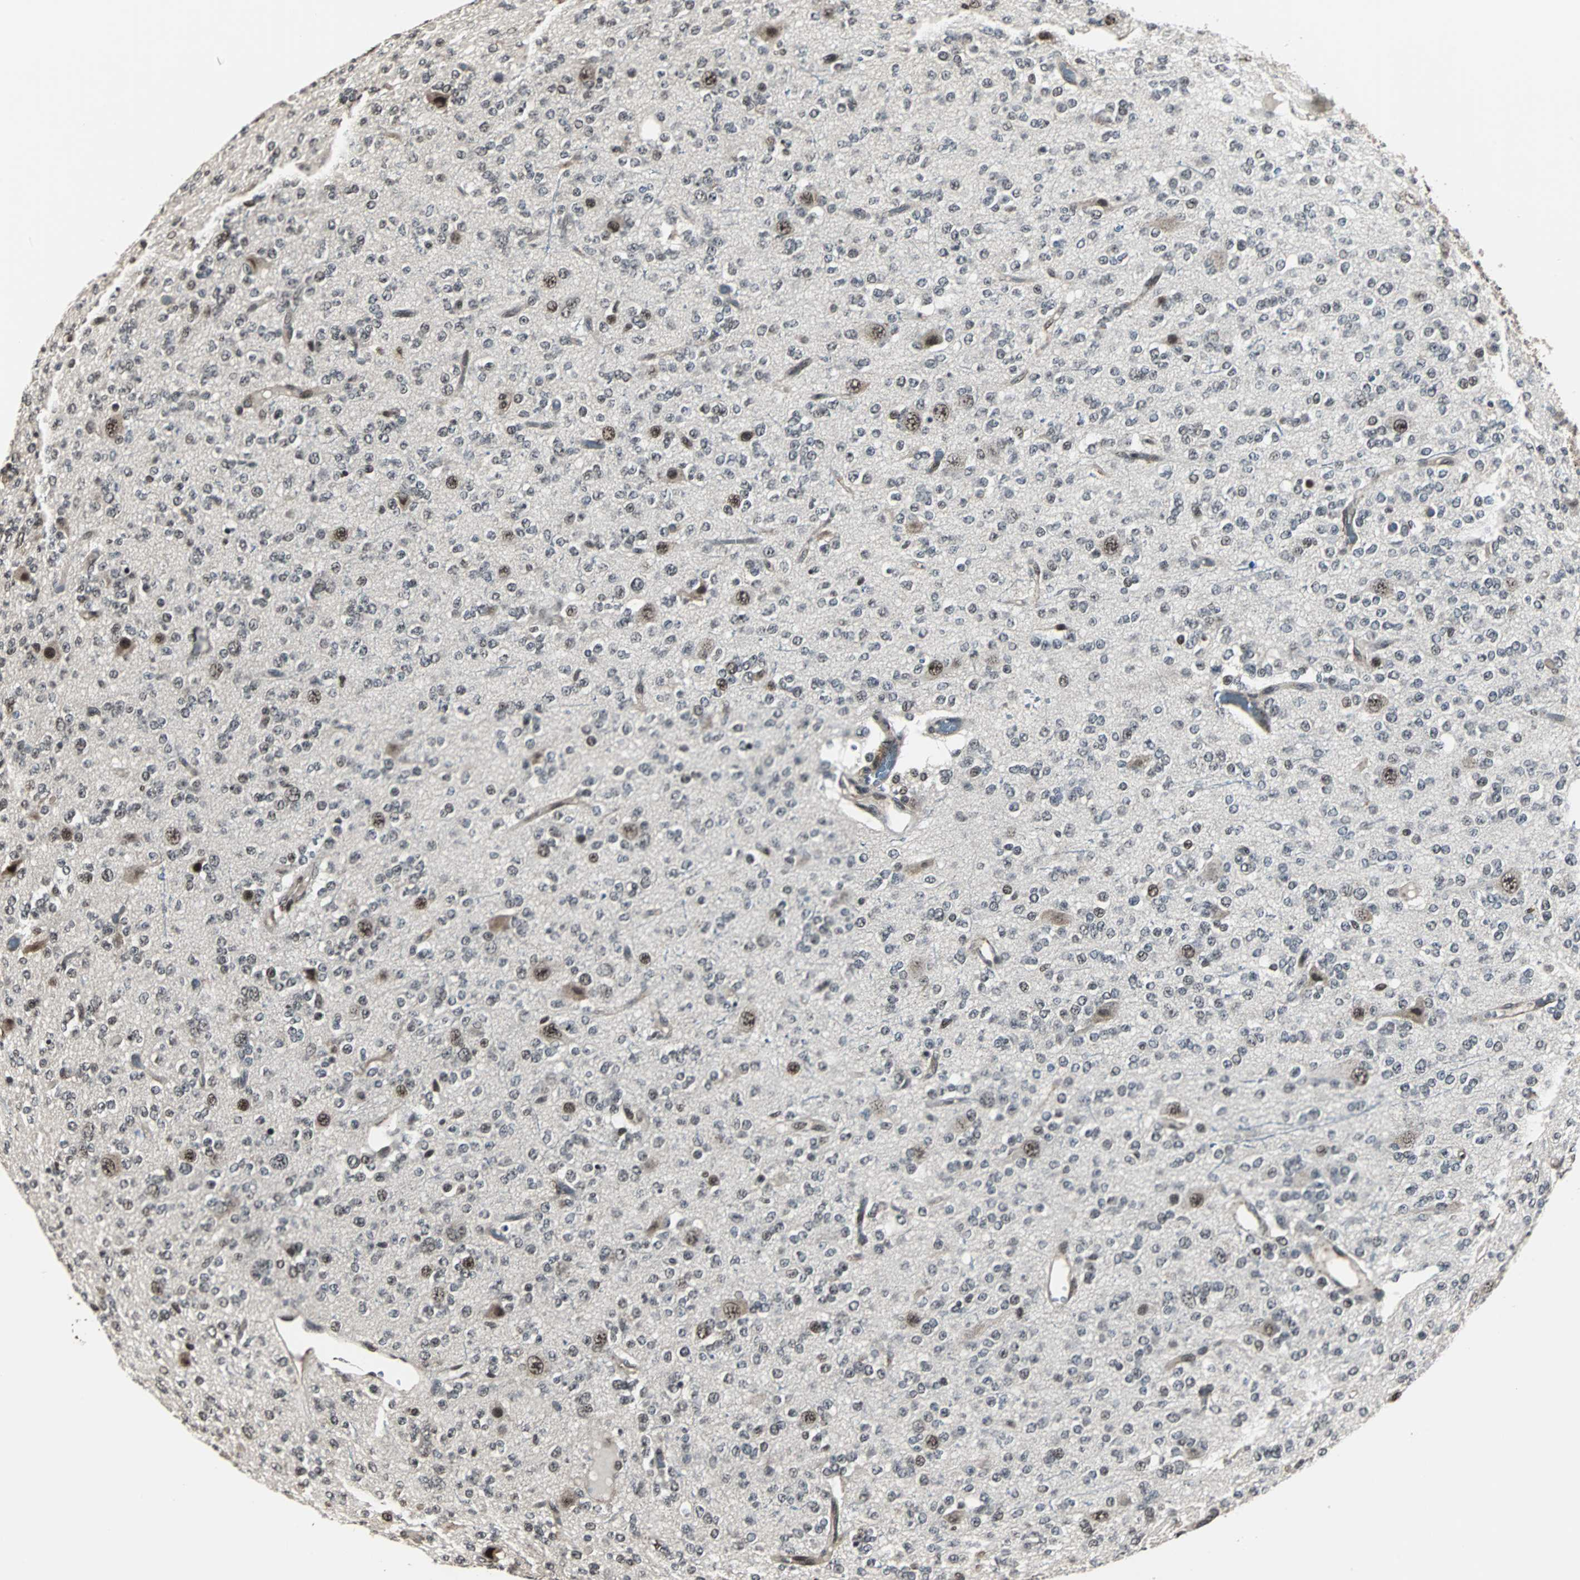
{"staining": {"intensity": "moderate", "quantity": "<25%", "location": "nuclear"}, "tissue": "glioma", "cell_type": "Tumor cells", "image_type": "cancer", "snomed": [{"axis": "morphology", "description": "Glioma, malignant, Low grade"}, {"axis": "topography", "description": "Brain"}], "caption": "Tumor cells reveal low levels of moderate nuclear expression in about <25% of cells in glioma.", "gene": "MKX", "patient": {"sex": "male", "age": 38}}